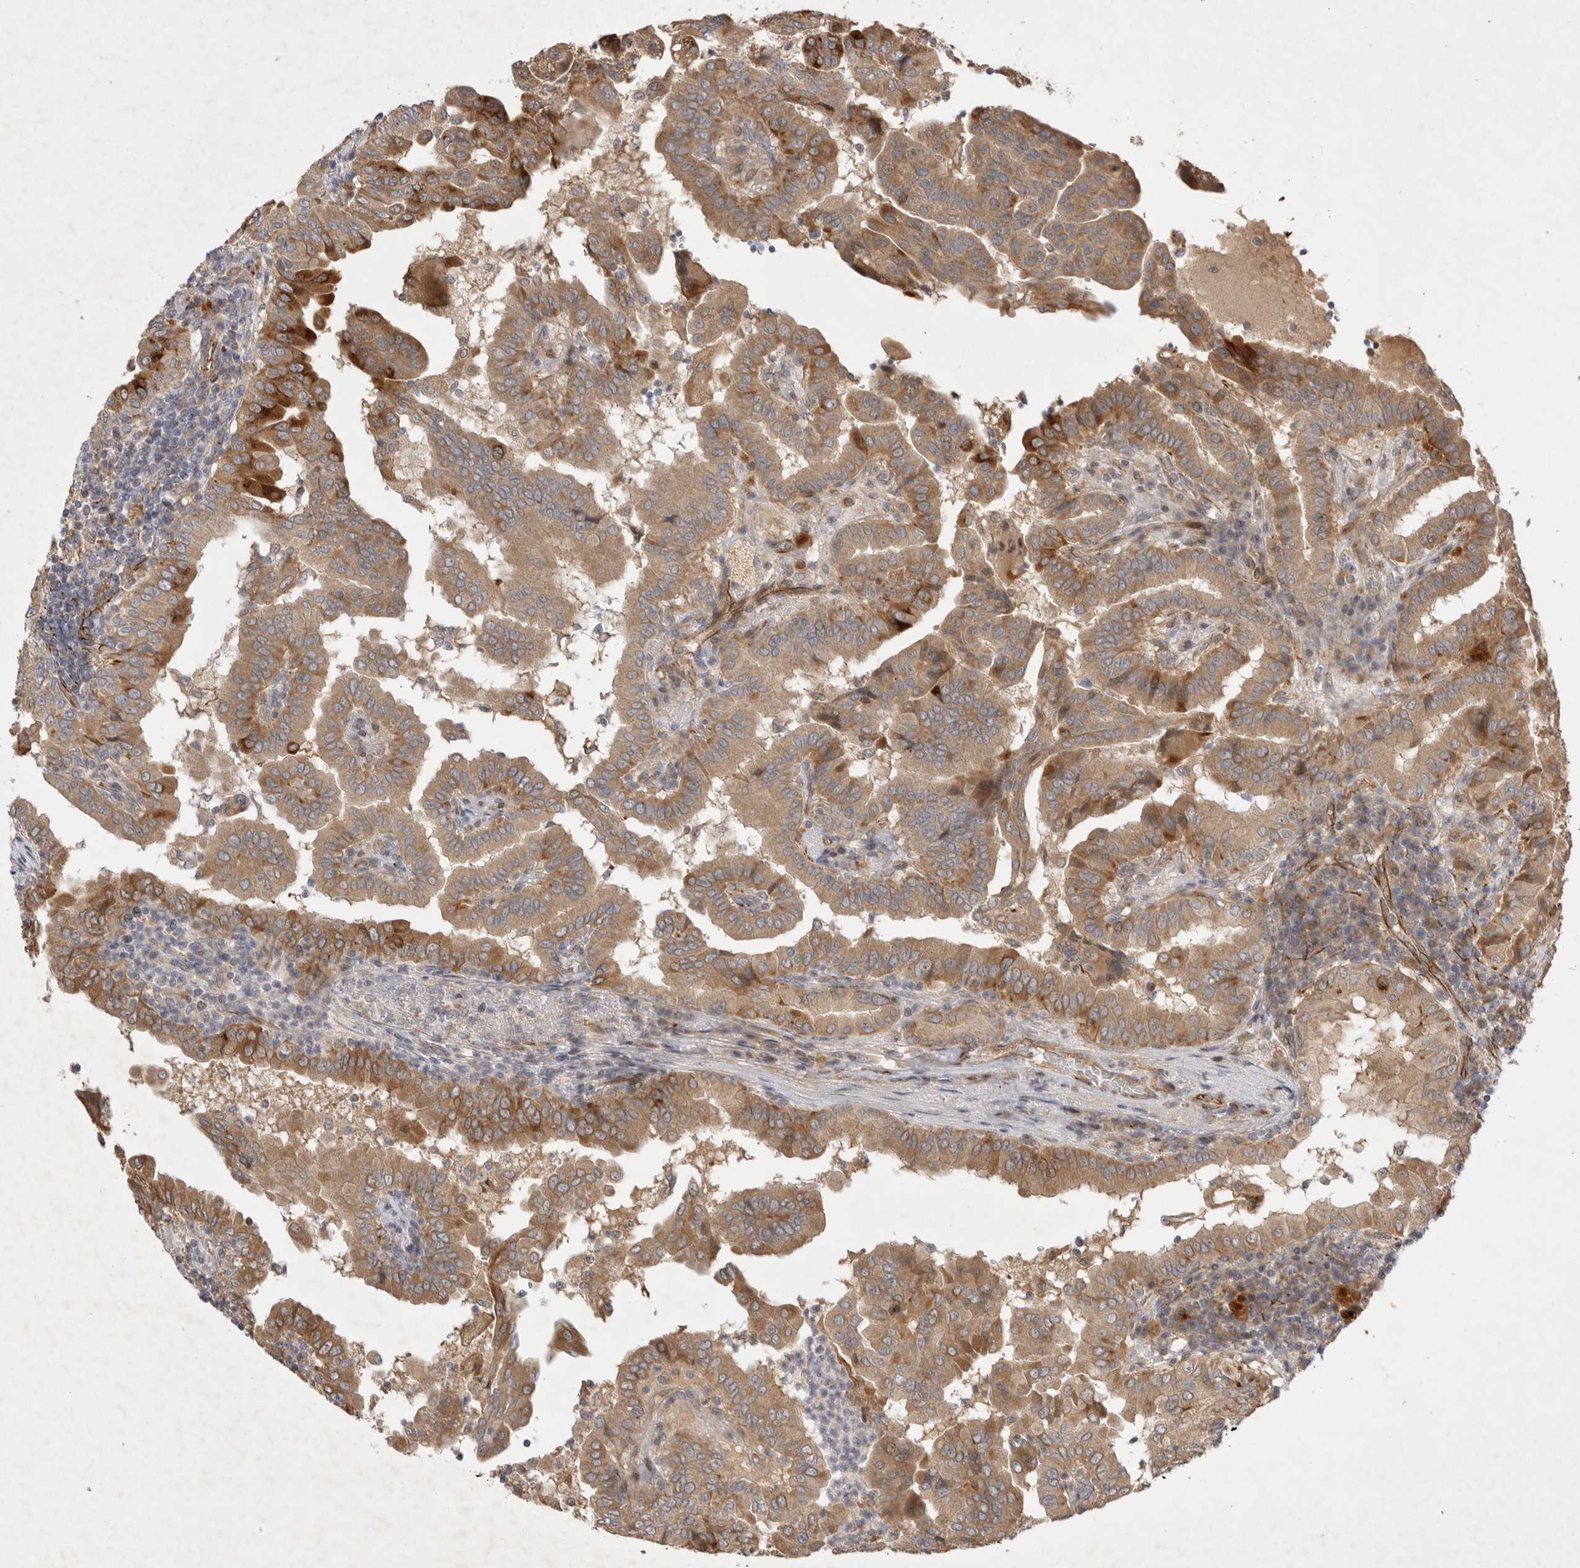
{"staining": {"intensity": "moderate", "quantity": ">75%", "location": "cytoplasmic/membranous"}, "tissue": "thyroid cancer", "cell_type": "Tumor cells", "image_type": "cancer", "snomed": [{"axis": "morphology", "description": "Papillary adenocarcinoma, NOS"}, {"axis": "topography", "description": "Thyroid gland"}], "caption": "An image of thyroid cancer stained for a protein shows moderate cytoplasmic/membranous brown staining in tumor cells. Using DAB (3,3'-diaminobenzidine) (brown) and hematoxylin (blue) stains, captured at high magnification using brightfield microscopy.", "gene": "NMU", "patient": {"sex": "male", "age": 33}}